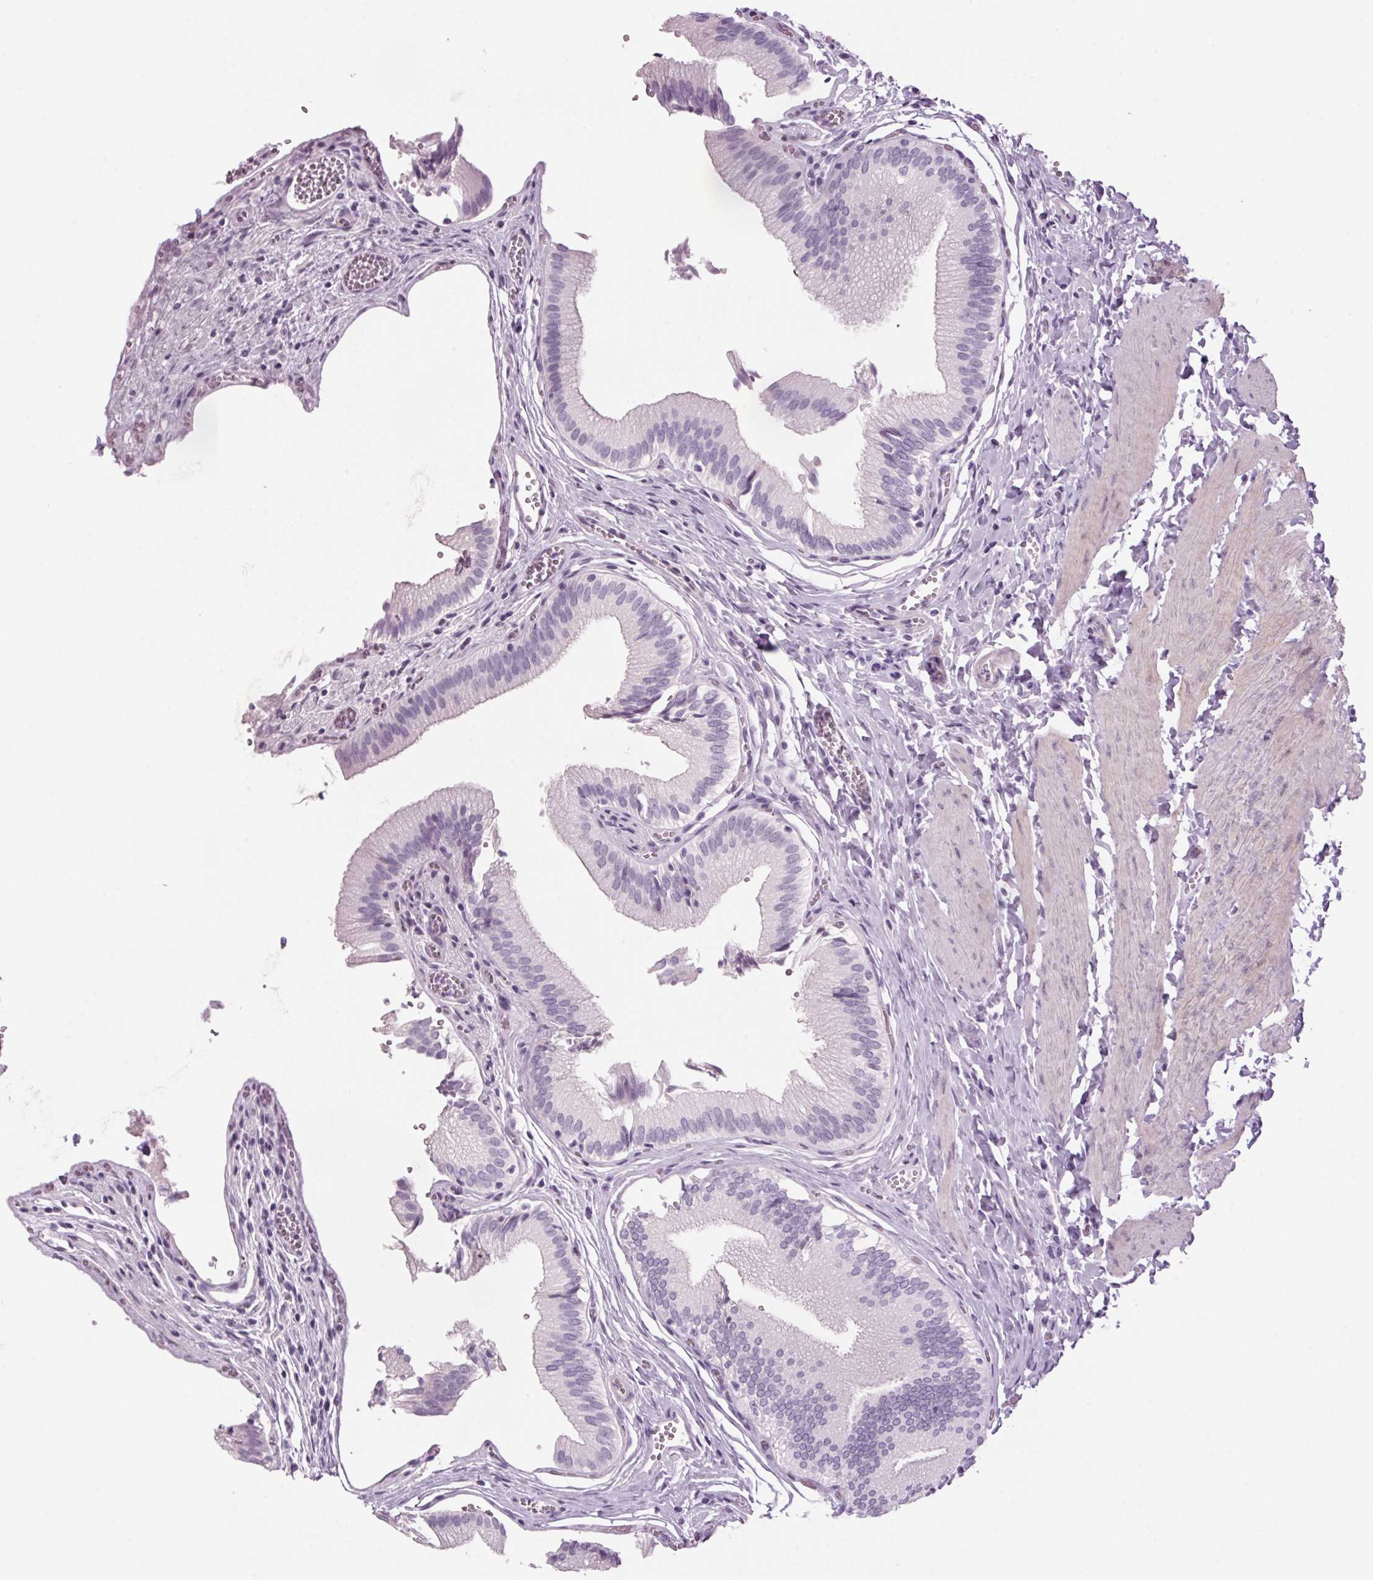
{"staining": {"intensity": "negative", "quantity": "none", "location": "none"}, "tissue": "gallbladder", "cell_type": "Glandular cells", "image_type": "normal", "snomed": [{"axis": "morphology", "description": "Normal tissue, NOS"}, {"axis": "topography", "description": "Gallbladder"}, {"axis": "topography", "description": "Peripheral nerve tissue"}], "caption": "DAB immunohistochemical staining of benign gallbladder displays no significant staining in glandular cells.", "gene": "PPP1R1A", "patient": {"sex": "male", "age": 17}}